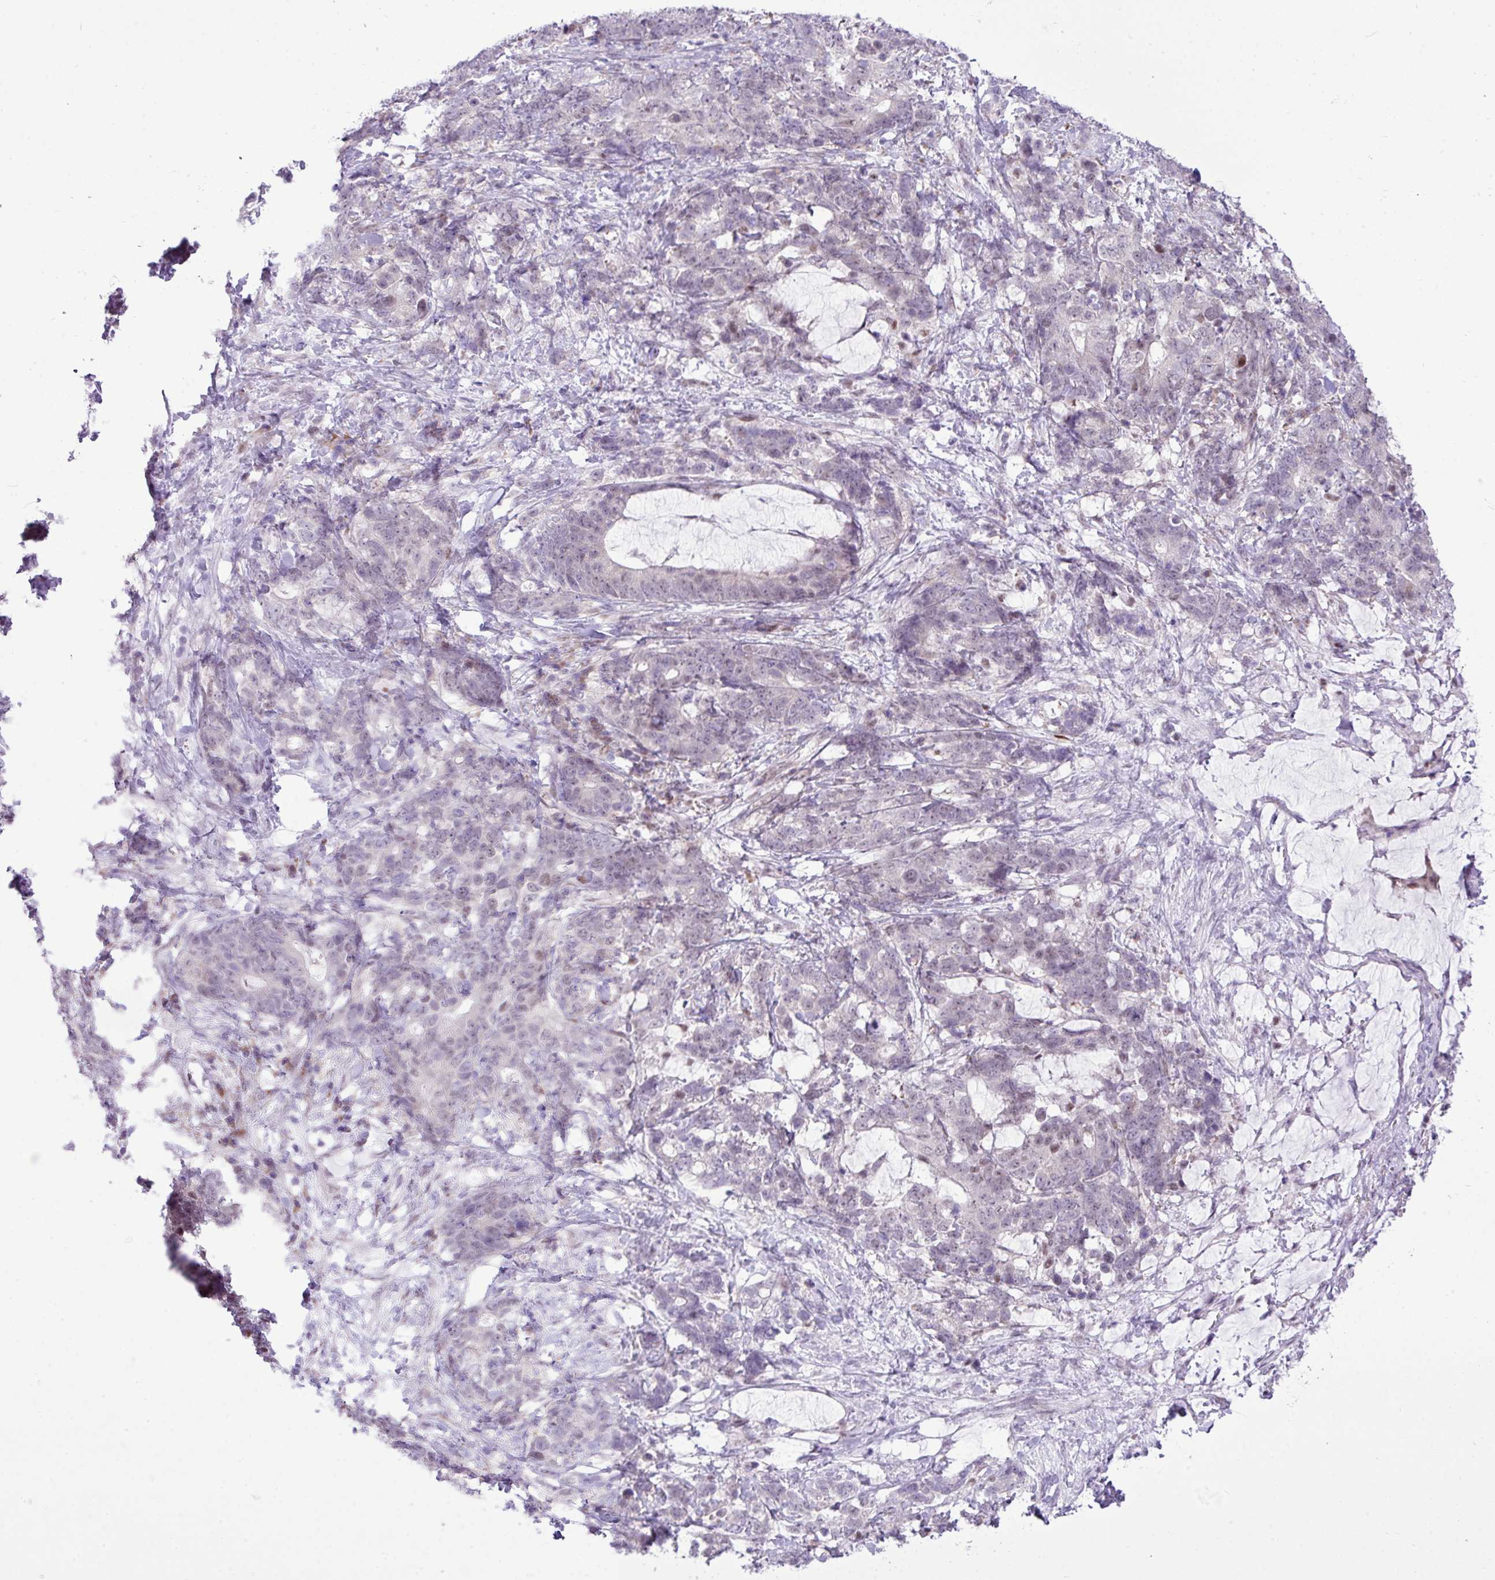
{"staining": {"intensity": "negative", "quantity": "none", "location": "none"}, "tissue": "stomach cancer", "cell_type": "Tumor cells", "image_type": "cancer", "snomed": [{"axis": "morphology", "description": "Normal tissue, NOS"}, {"axis": "morphology", "description": "Adenocarcinoma, NOS"}, {"axis": "topography", "description": "Stomach"}], "caption": "The image reveals no staining of tumor cells in adenocarcinoma (stomach).", "gene": "ELOA2", "patient": {"sex": "female", "age": 64}}